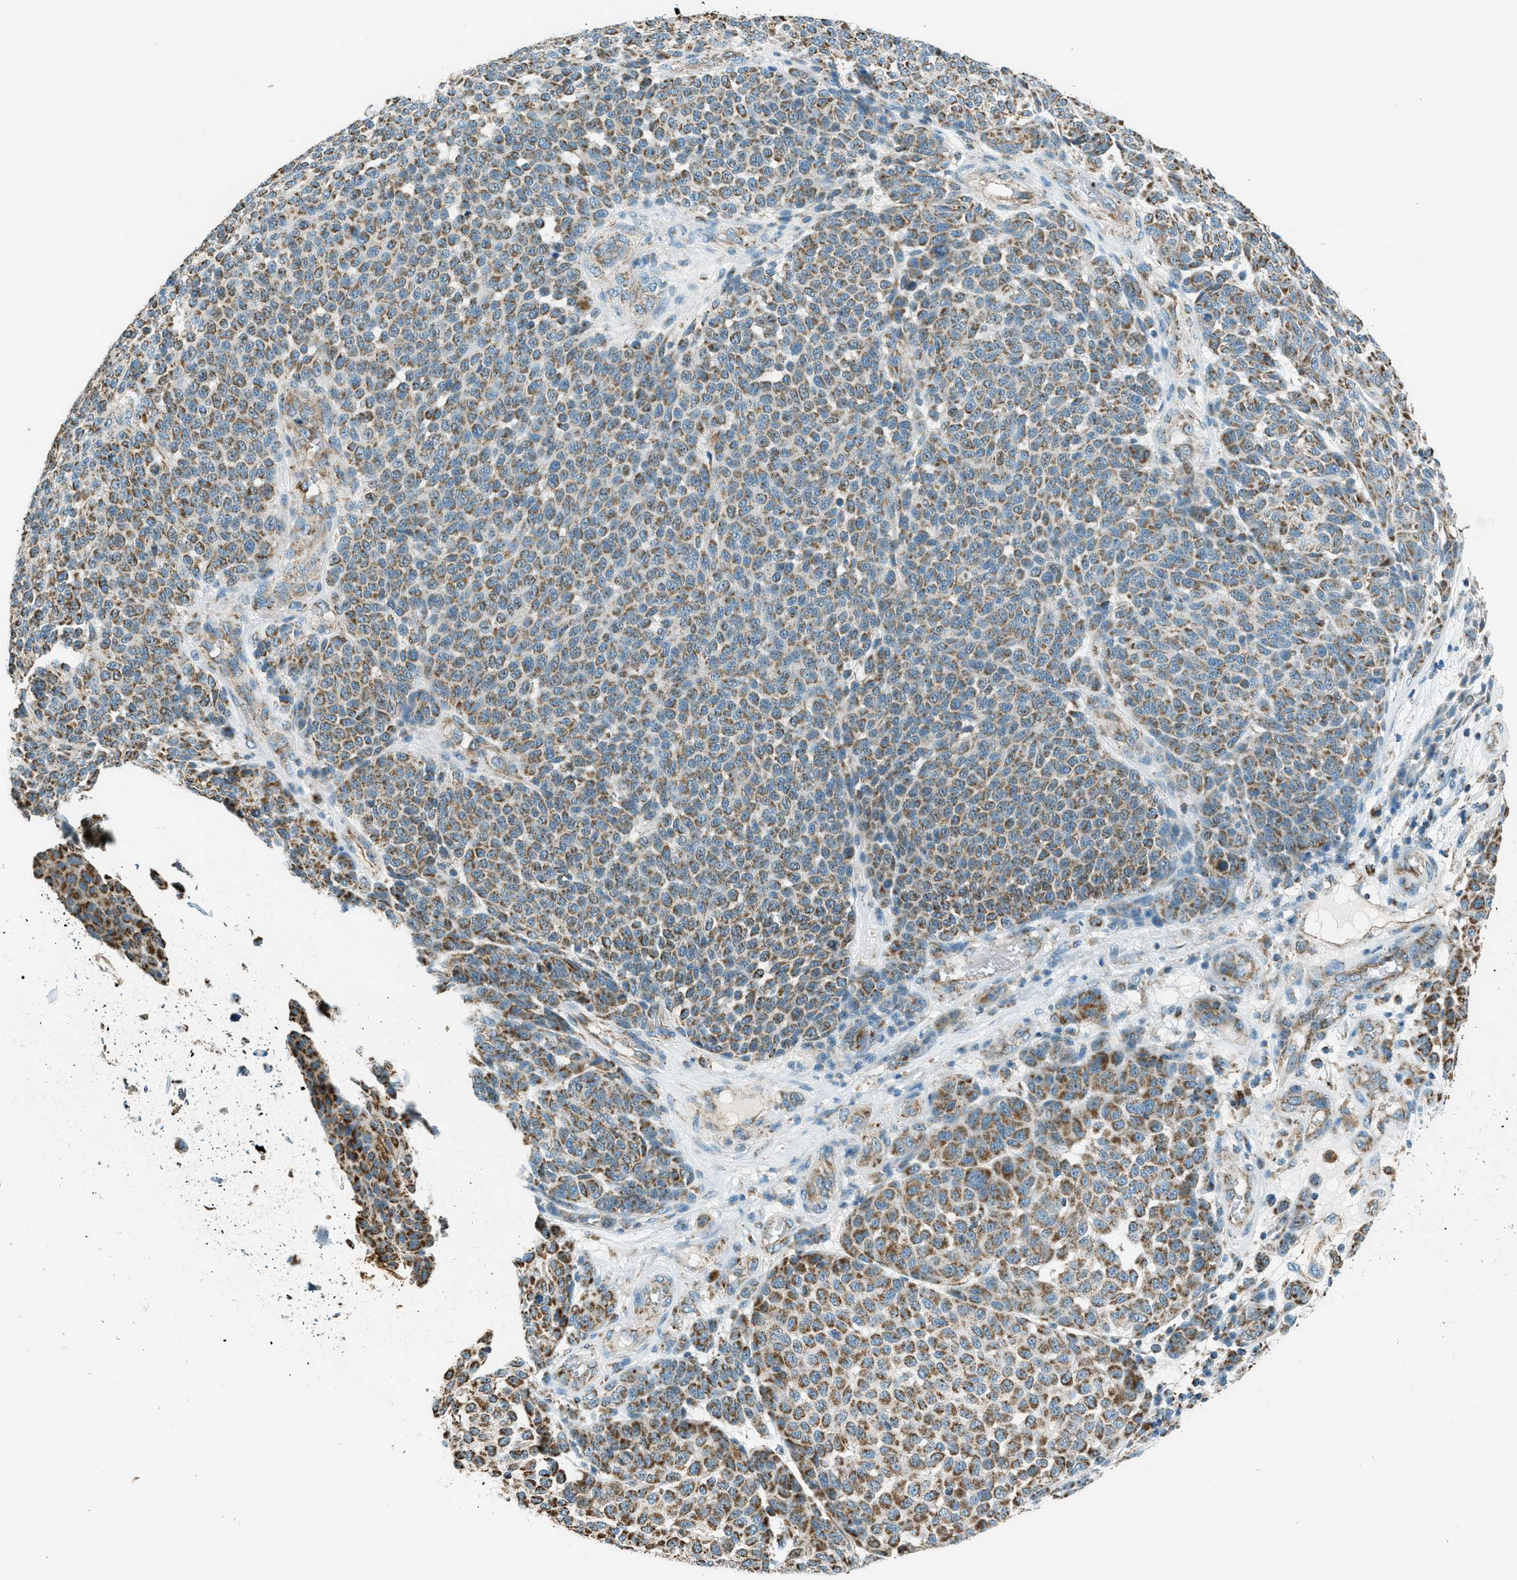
{"staining": {"intensity": "moderate", "quantity": ">75%", "location": "cytoplasmic/membranous"}, "tissue": "melanoma", "cell_type": "Tumor cells", "image_type": "cancer", "snomed": [{"axis": "morphology", "description": "Malignant melanoma, NOS"}, {"axis": "topography", "description": "Skin"}], "caption": "This micrograph demonstrates malignant melanoma stained with immunohistochemistry to label a protein in brown. The cytoplasmic/membranous of tumor cells show moderate positivity for the protein. Nuclei are counter-stained blue.", "gene": "CHST15", "patient": {"sex": "male", "age": 59}}